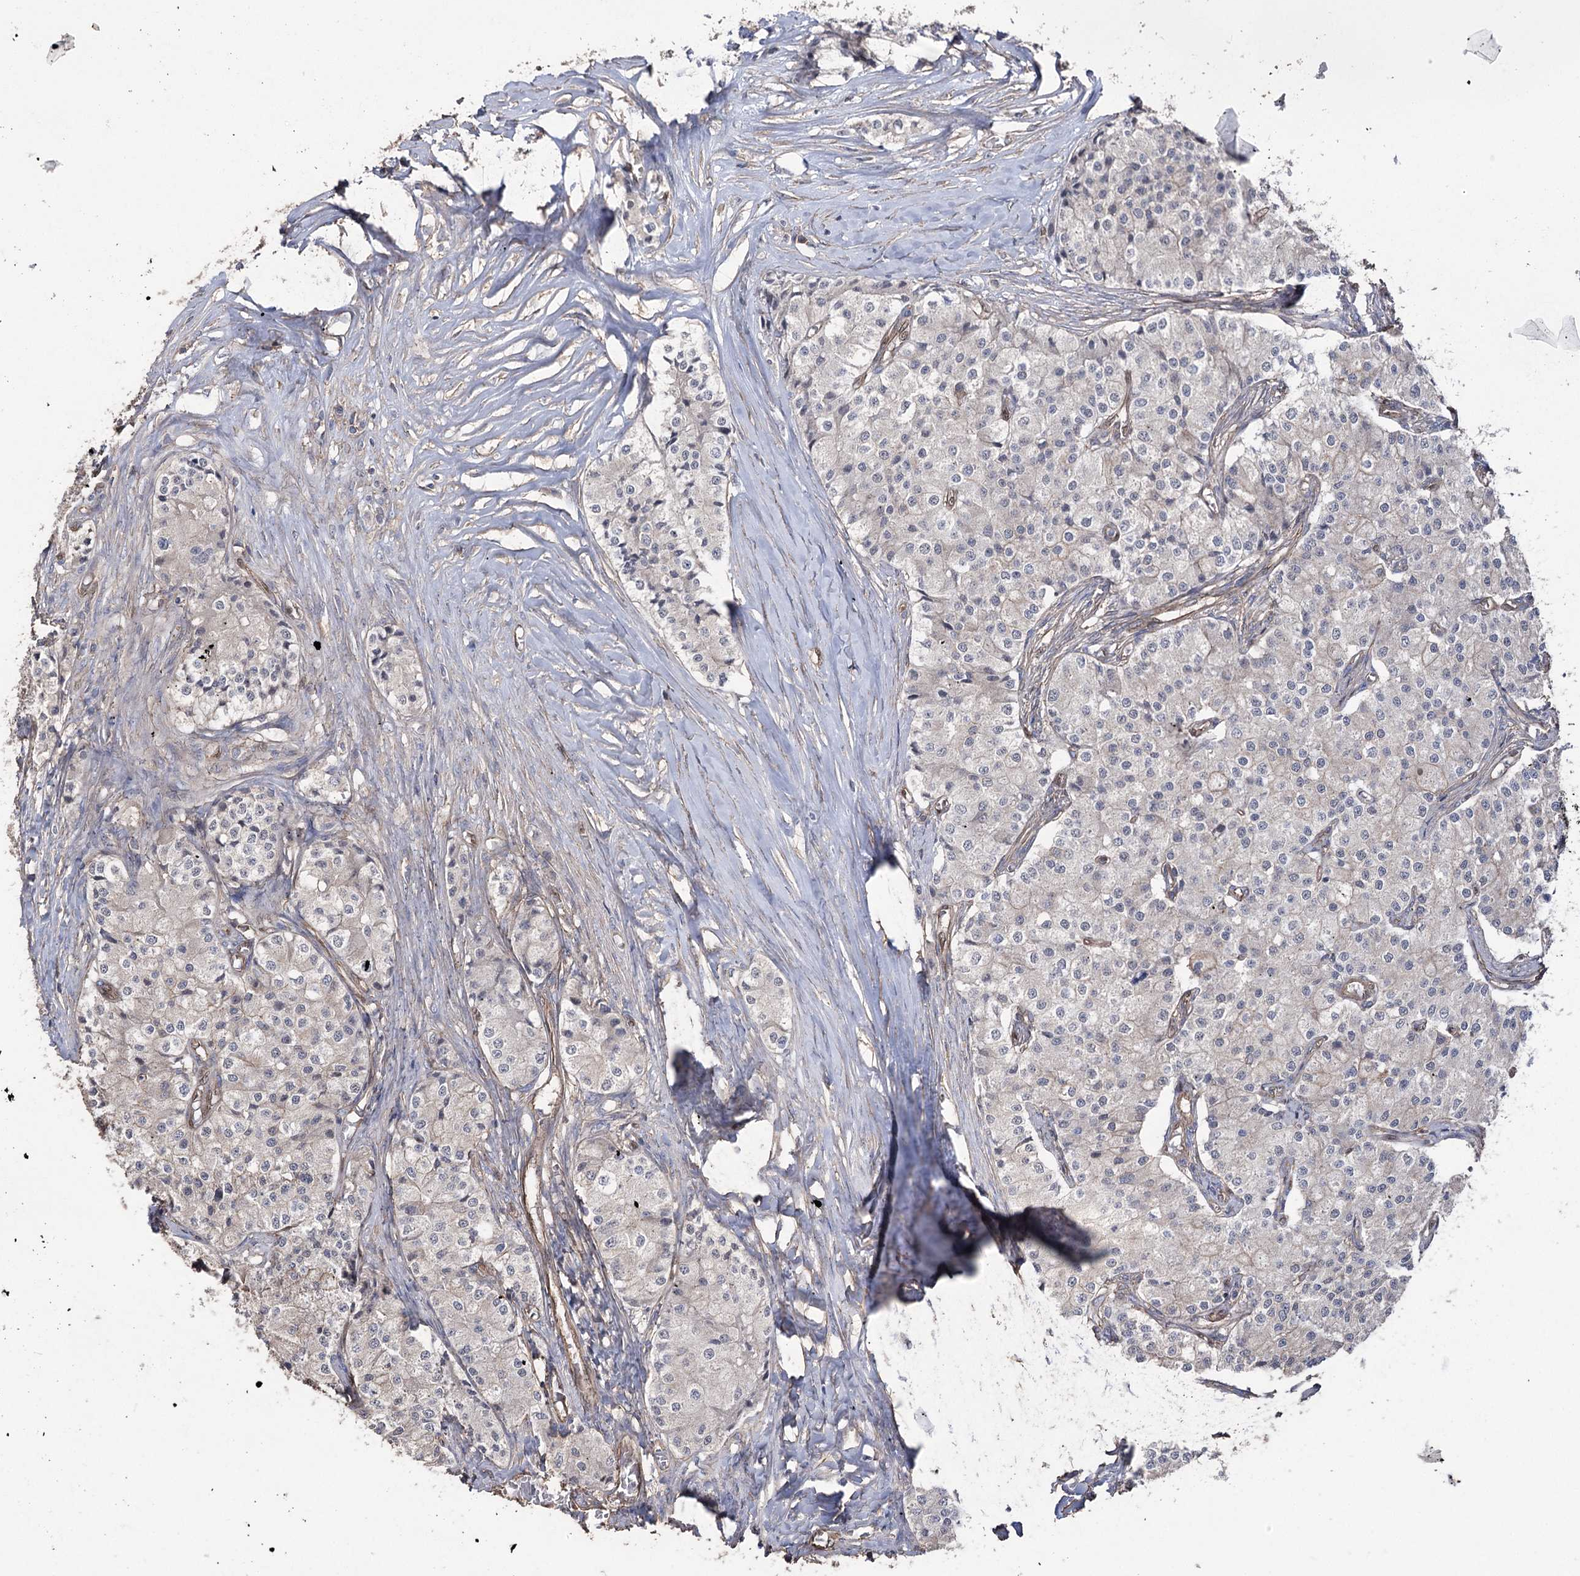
{"staining": {"intensity": "negative", "quantity": "none", "location": "none"}, "tissue": "carcinoid", "cell_type": "Tumor cells", "image_type": "cancer", "snomed": [{"axis": "morphology", "description": "Carcinoid, malignant, NOS"}, {"axis": "topography", "description": "Colon"}], "caption": "Human carcinoid stained for a protein using immunohistochemistry (IHC) reveals no staining in tumor cells.", "gene": "FAM13B", "patient": {"sex": "female", "age": 52}}